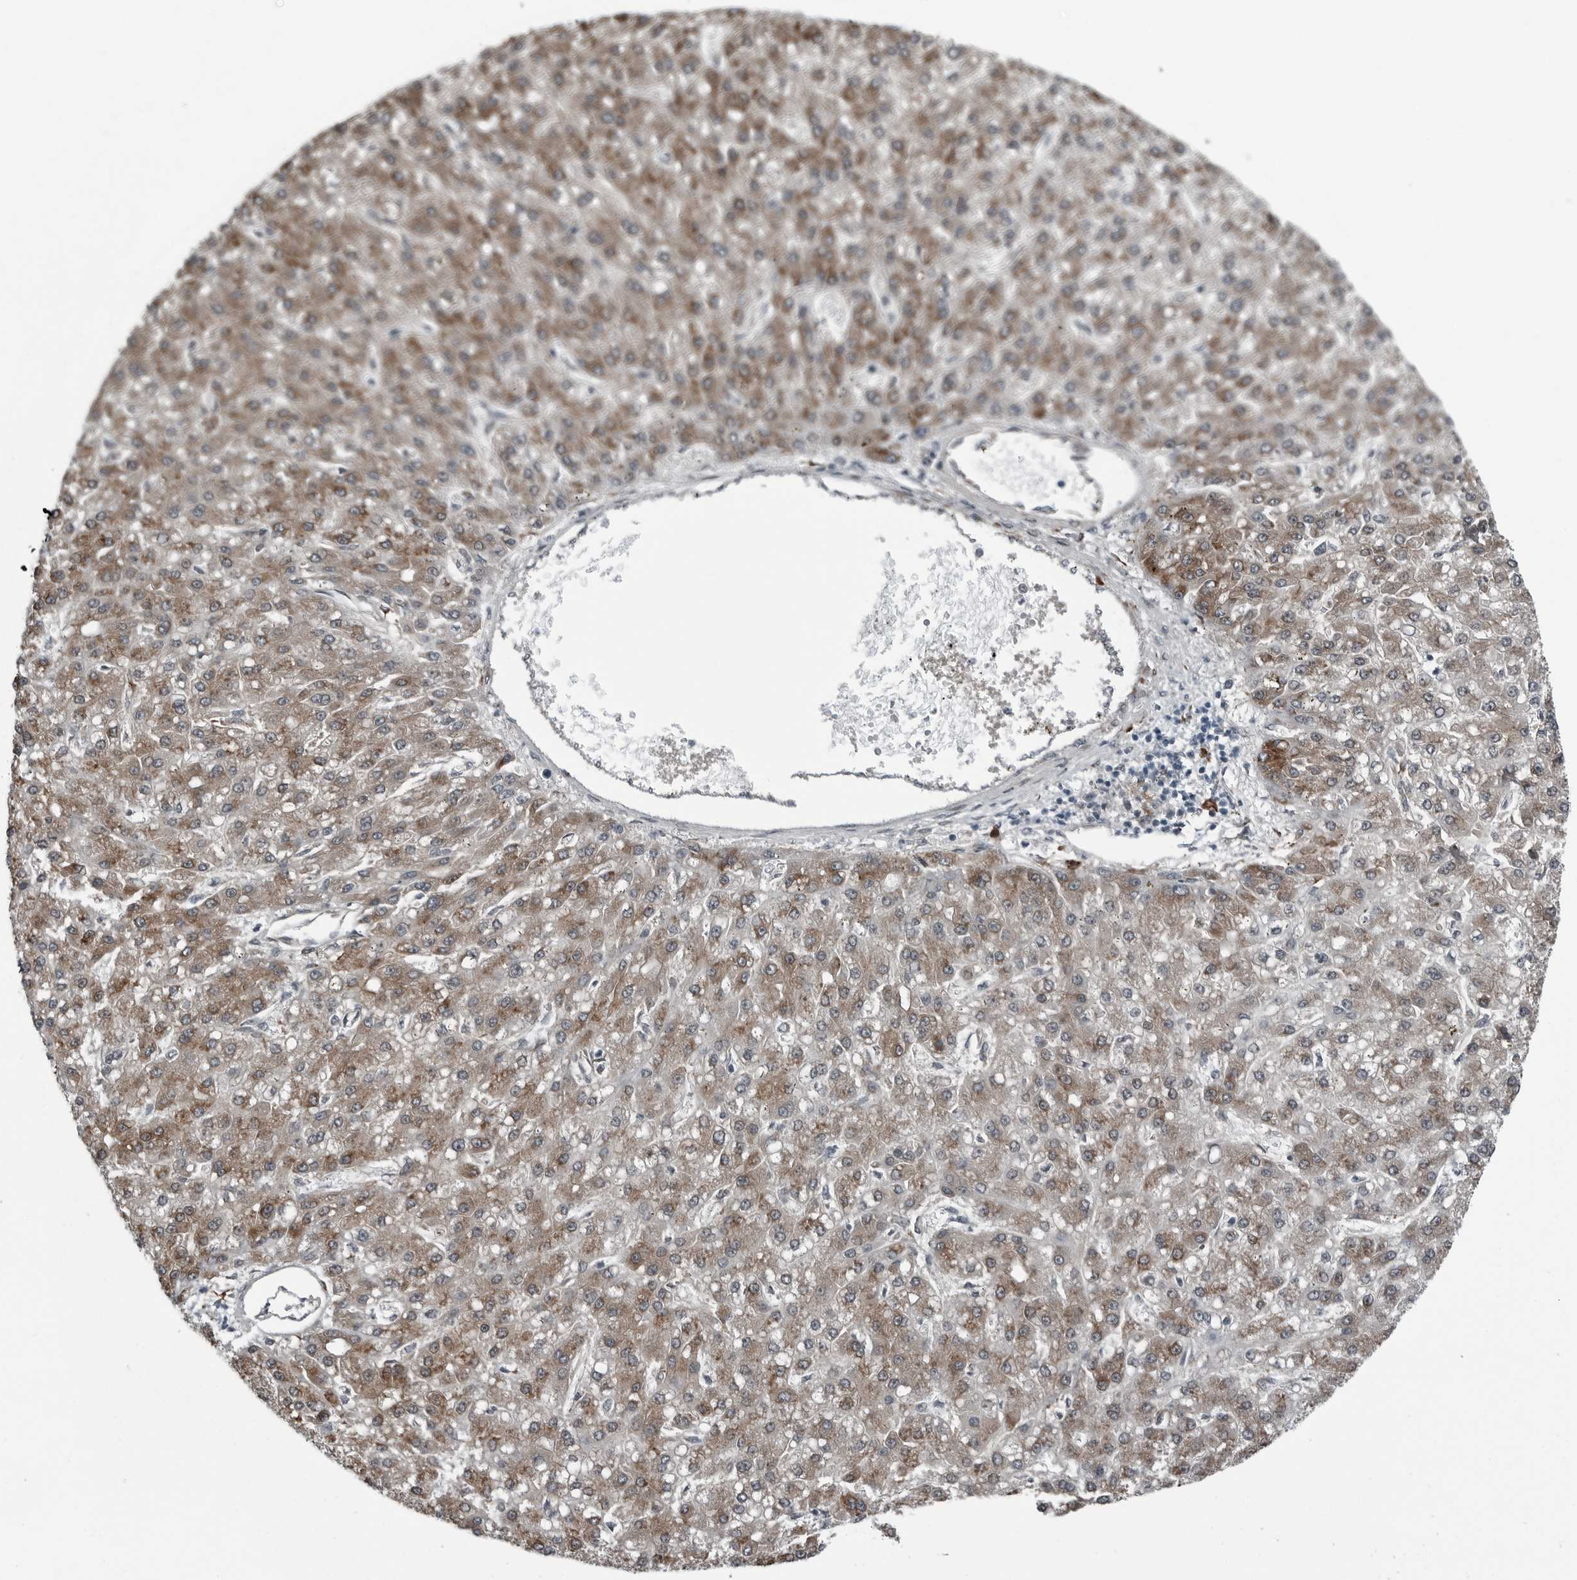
{"staining": {"intensity": "moderate", "quantity": ">75%", "location": "cytoplasmic/membranous"}, "tissue": "liver cancer", "cell_type": "Tumor cells", "image_type": "cancer", "snomed": [{"axis": "morphology", "description": "Carcinoma, Hepatocellular, NOS"}, {"axis": "topography", "description": "Liver"}], "caption": "Hepatocellular carcinoma (liver) stained with a brown dye reveals moderate cytoplasmic/membranous positive positivity in approximately >75% of tumor cells.", "gene": "CEP85", "patient": {"sex": "male", "age": 67}}